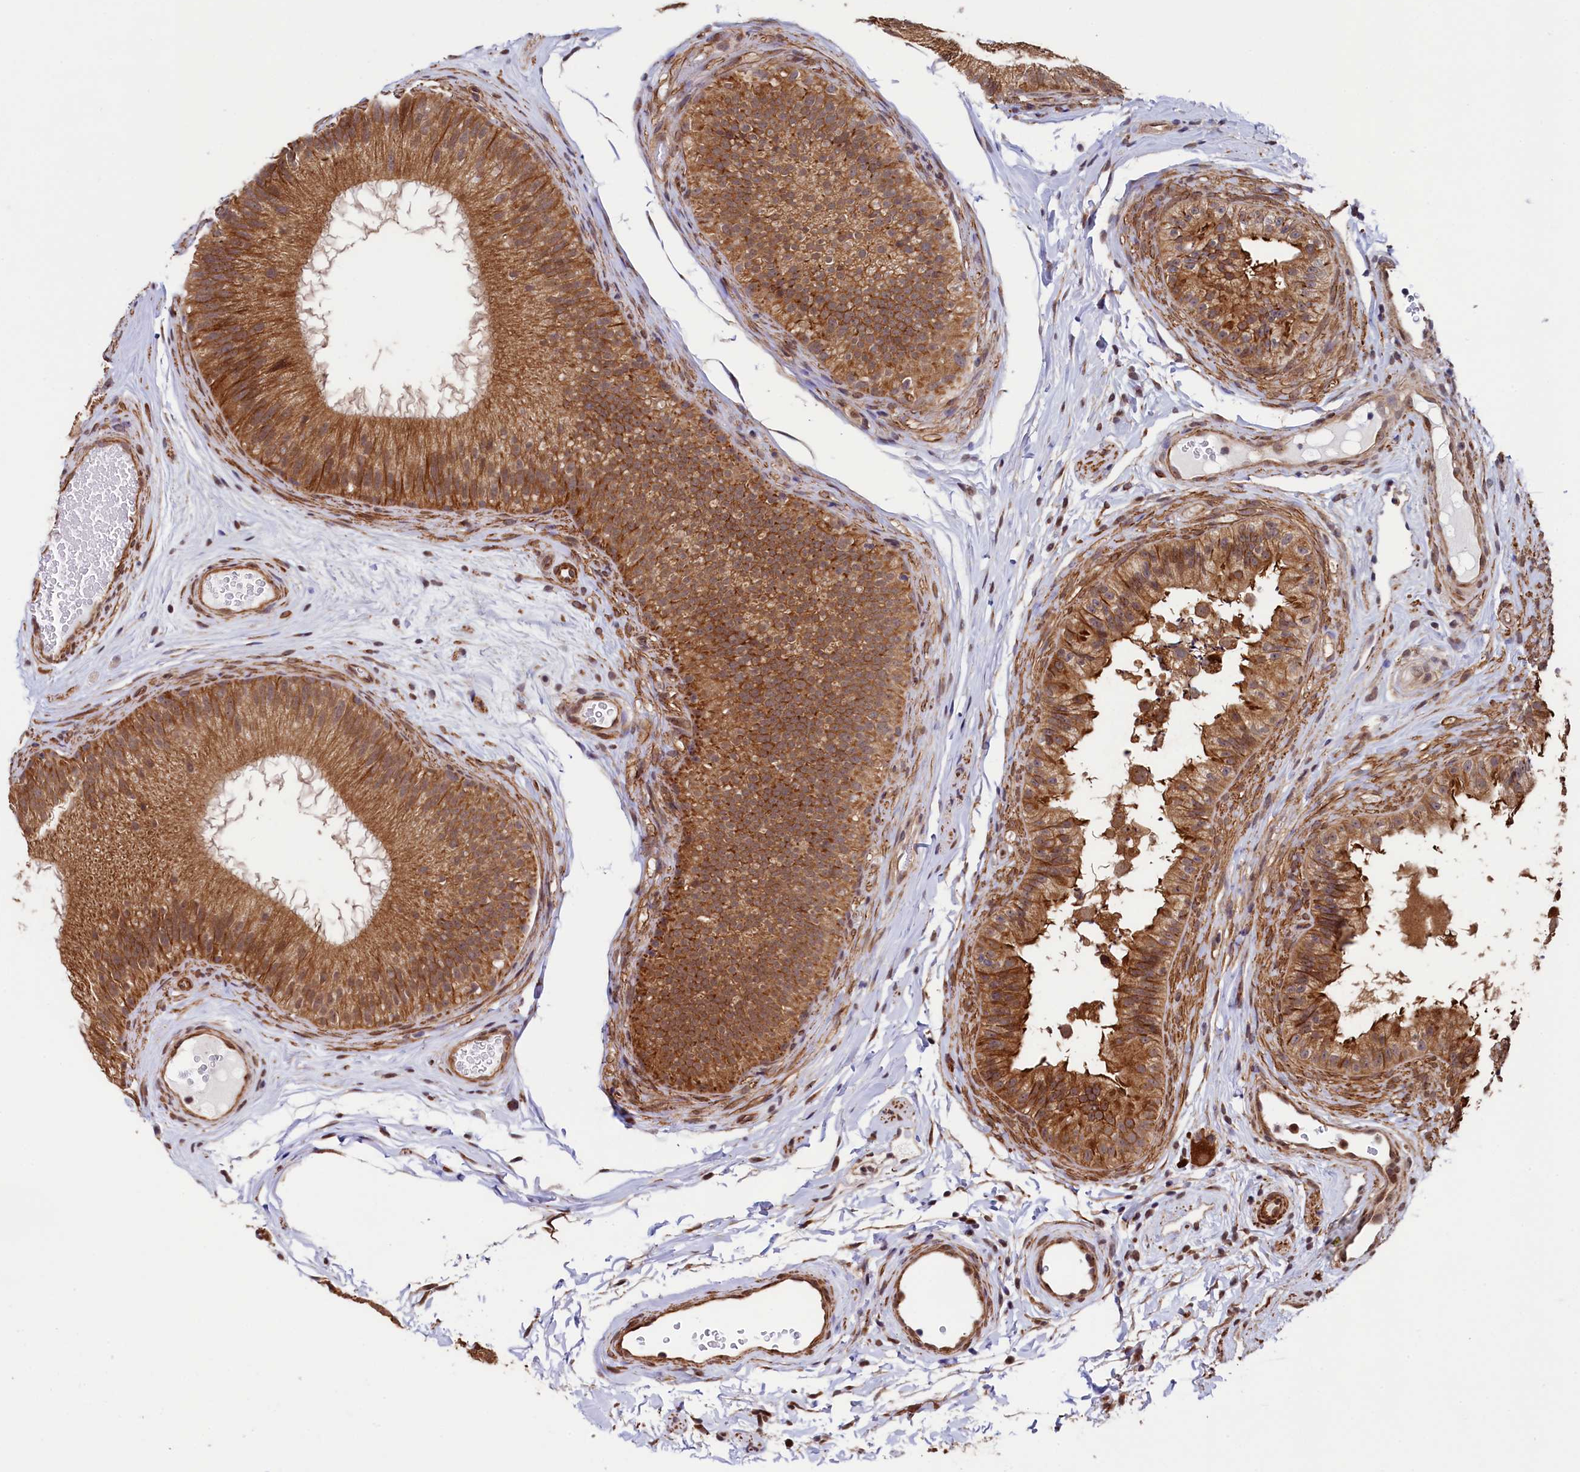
{"staining": {"intensity": "moderate", "quantity": ">75%", "location": "cytoplasmic/membranous"}, "tissue": "epididymis", "cell_type": "Glandular cells", "image_type": "normal", "snomed": [{"axis": "morphology", "description": "Normal tissue, NOS"}, {"axis": "topography", "description": "Epididymis"}], "caption": "A brown stain highlights moderate cytoplasmic/membranous positivity of a protein in glandular cells of normal human epididymis.", "gene": "LEO1", "patient": {"sex": "male", "age": 45}}